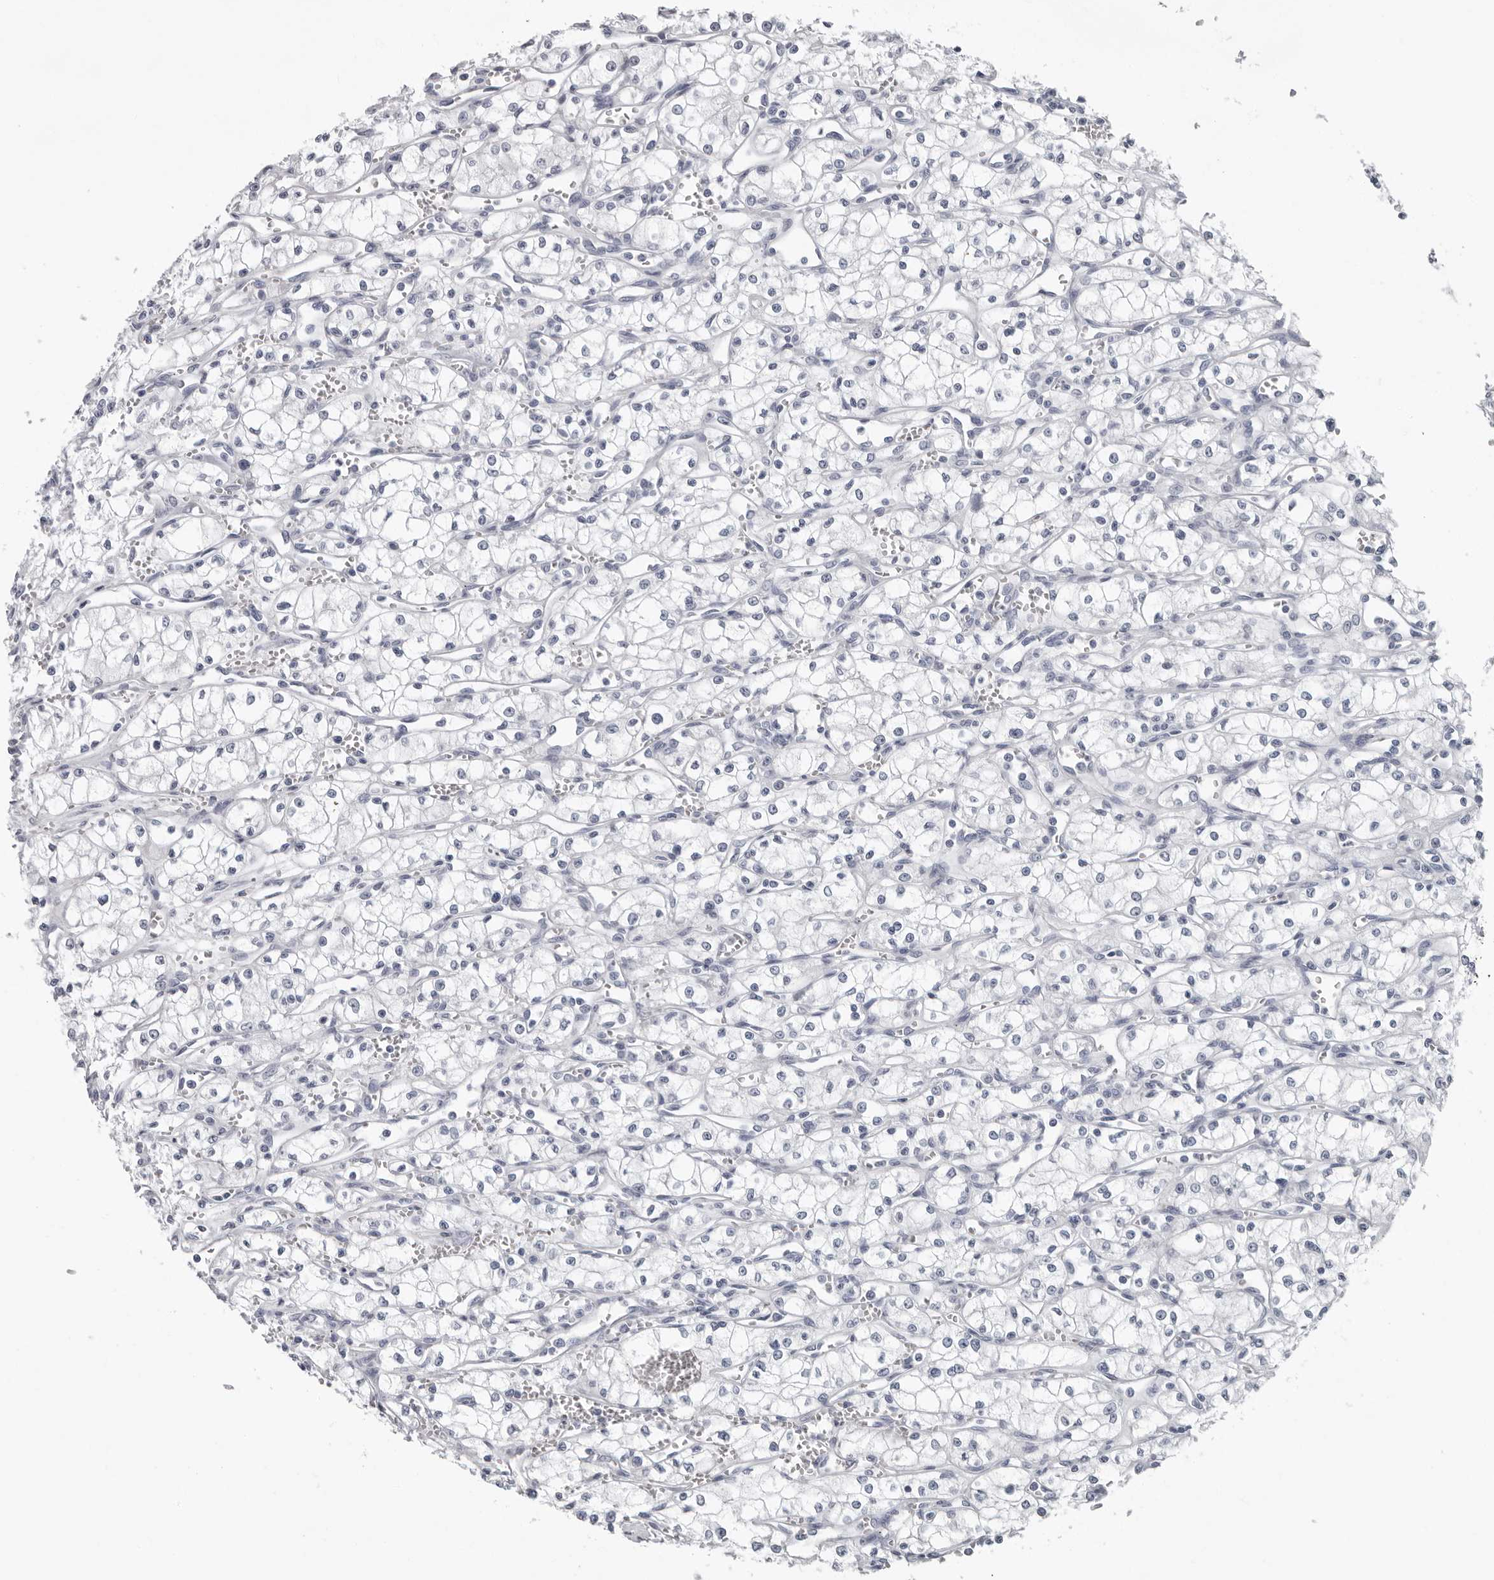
{"staining": {"intensity": "negative", "quantity": "none", "location": "none"}, "tissue": "renal cancer", "cell_type": "Tumor cells", "image_type": "cancer", "snomed": [{"axis": "morphology", "description": "Adenocarcinoma, NOS"}, {"axis": "topography", "description": "Kidney"}], "caption": "A high-resolution image shows immunohistochemistry staining of renal cancer (adenocarcinoma), which exhibits no significant staining in tumor cells.", "gene": "CCDC28B", "patient": {"sex": "male", "age": 59}}